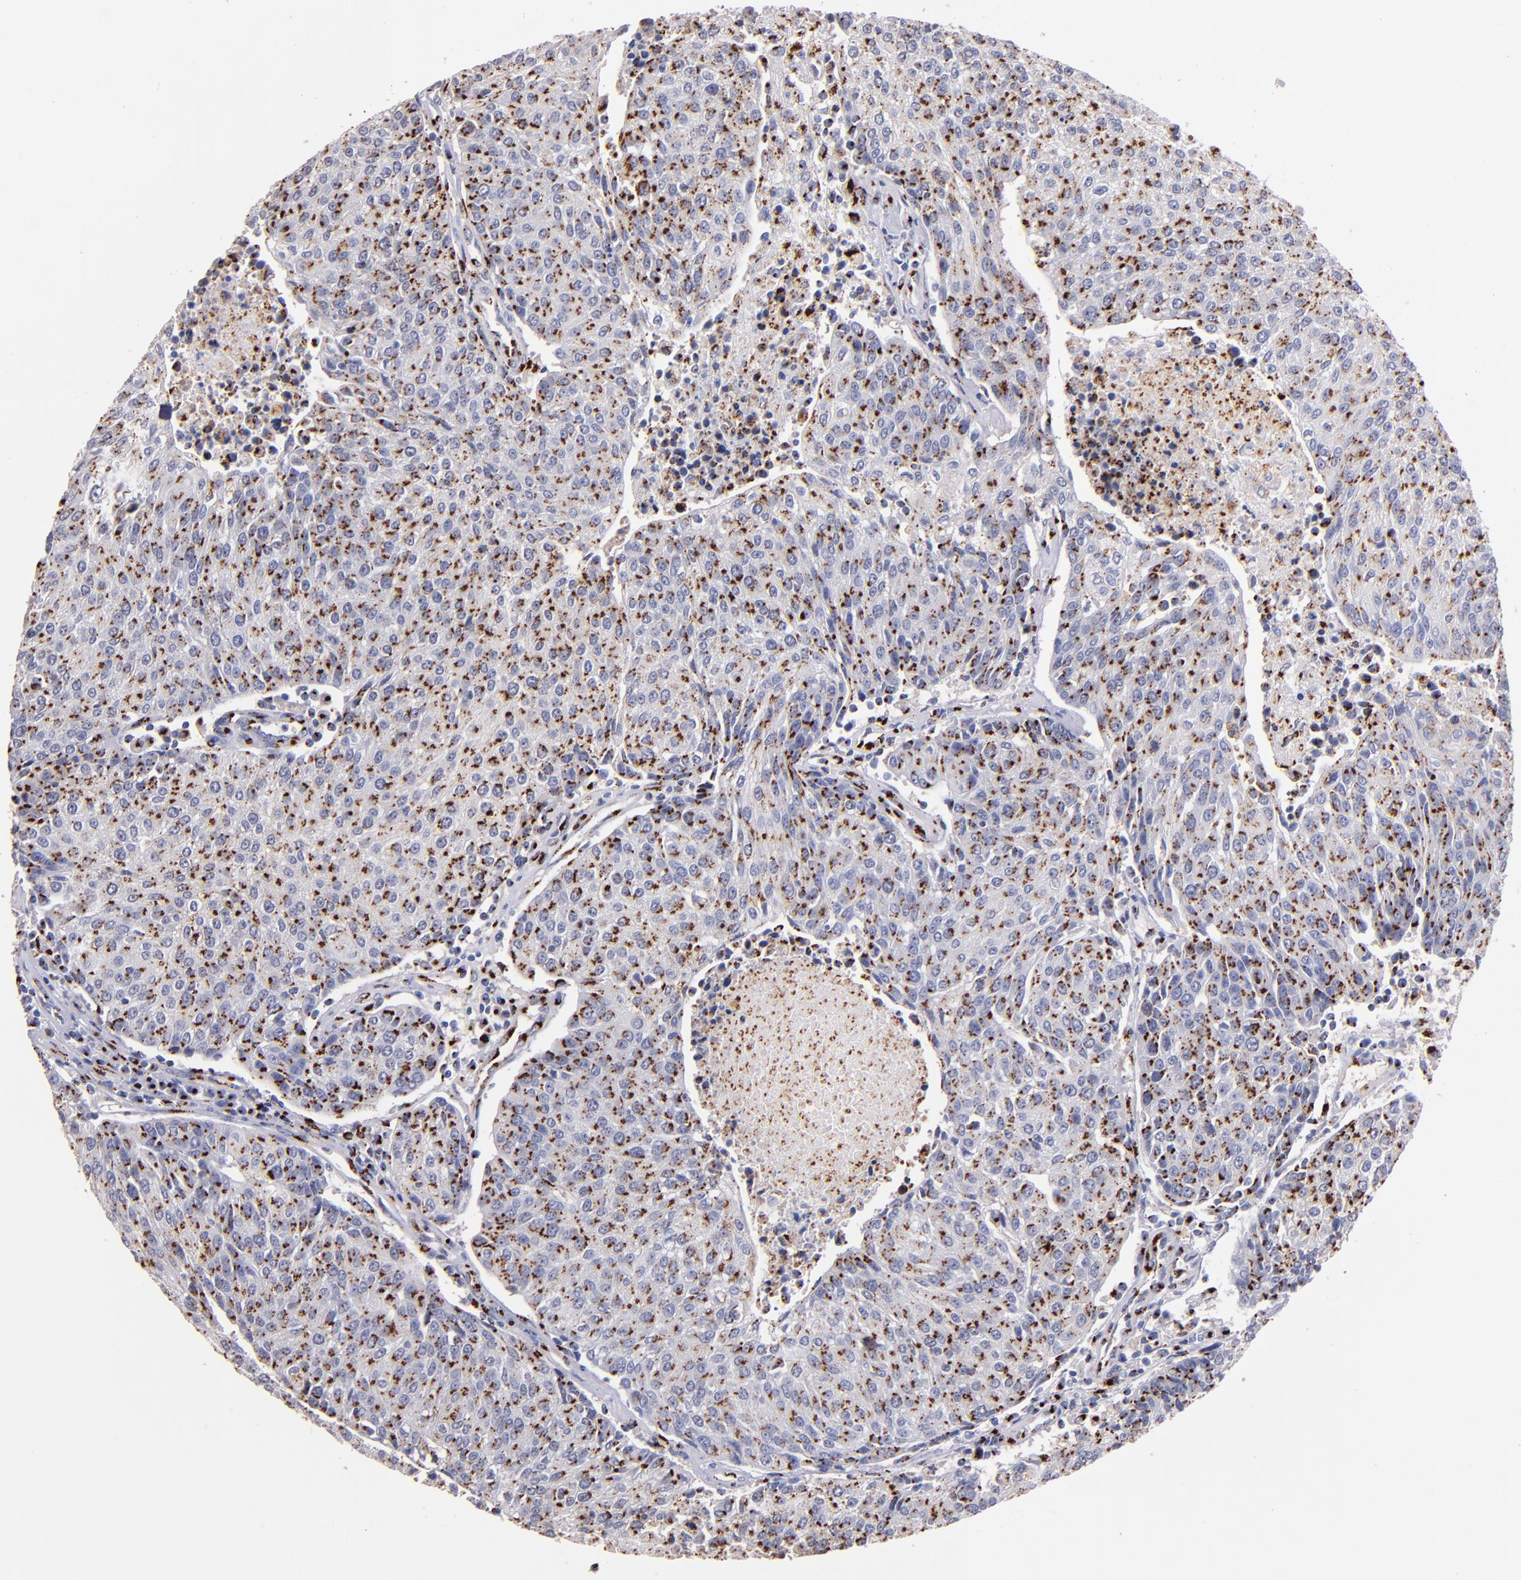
{"staining": {"intensity": "strong", "quantity": ">75%", "location": "cytoplasmic/membranous"}, "tissue": "urothelial cancer", "cell_type": "Tumor cells", "image_type": "cancer", "snomed": [{"axis": "morphology", "description": "Urothelial carcinoma, High grade"}, {"axis": "topography", "description": "Urinary bladder"}], "caption": "A brown stain shows strong cytoplasmic/membranous positivity of a protein in human high-grade urothelial carcinoma tumor cells.", "gene": "GOLIM4", "patient": {"sex": "female", "age": 85}}